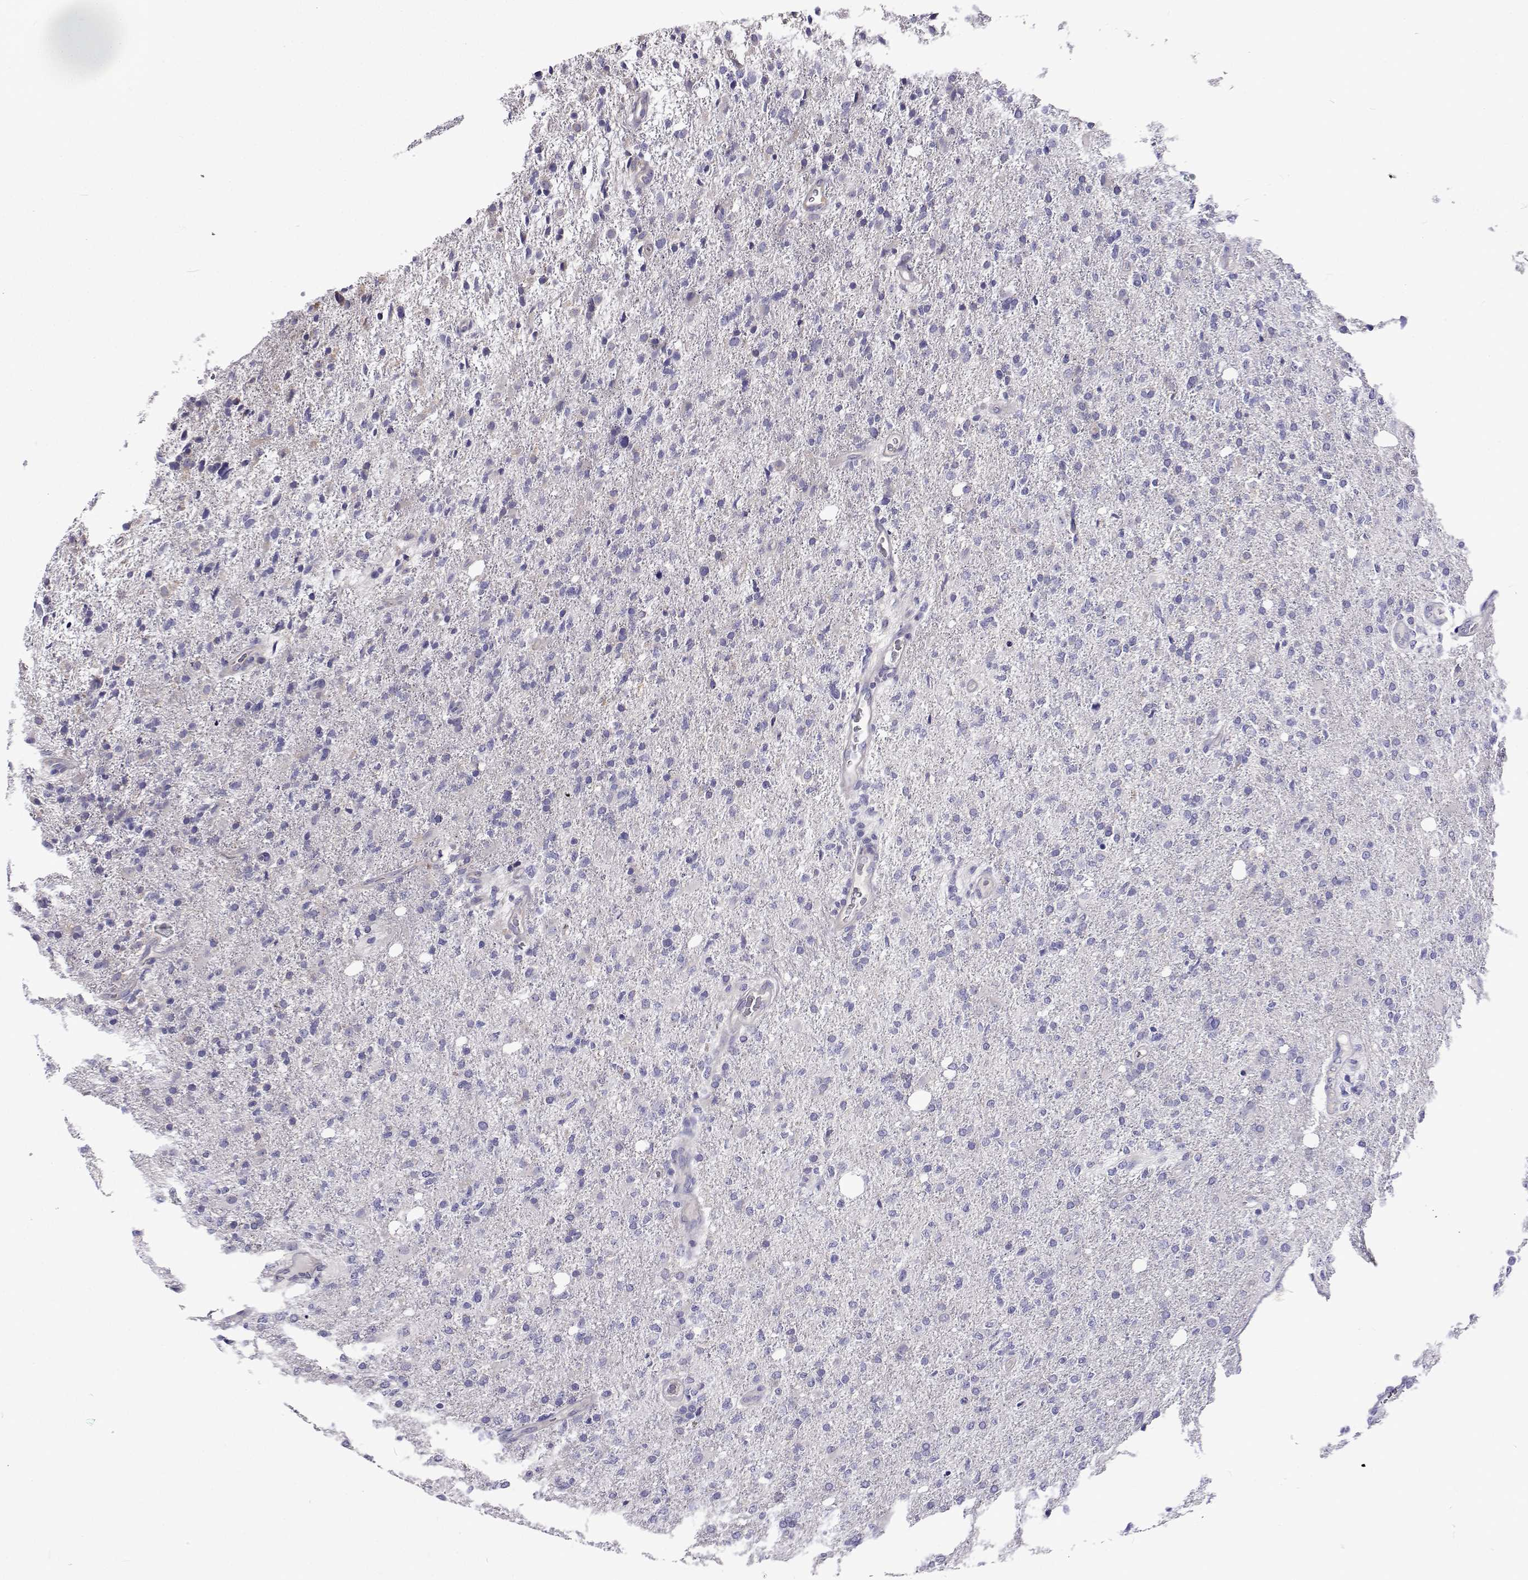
{"staining": {"intensity": "negative", "quantity": "none", "location": "none"}, "tissue": "glioma", "cell_type": "Tumor cells", "image_type": "cancer", "snomed": [{"axis": "morphology", "description": "Glioma, malignant, High grade"}, {"axis": "topography", "description": "Cerebral cortex"}], "caption": "Tumor cells show no significant staining in glioma.", "gene": "LHFPL7", "patient": {"sex": "male", "age": 70}}